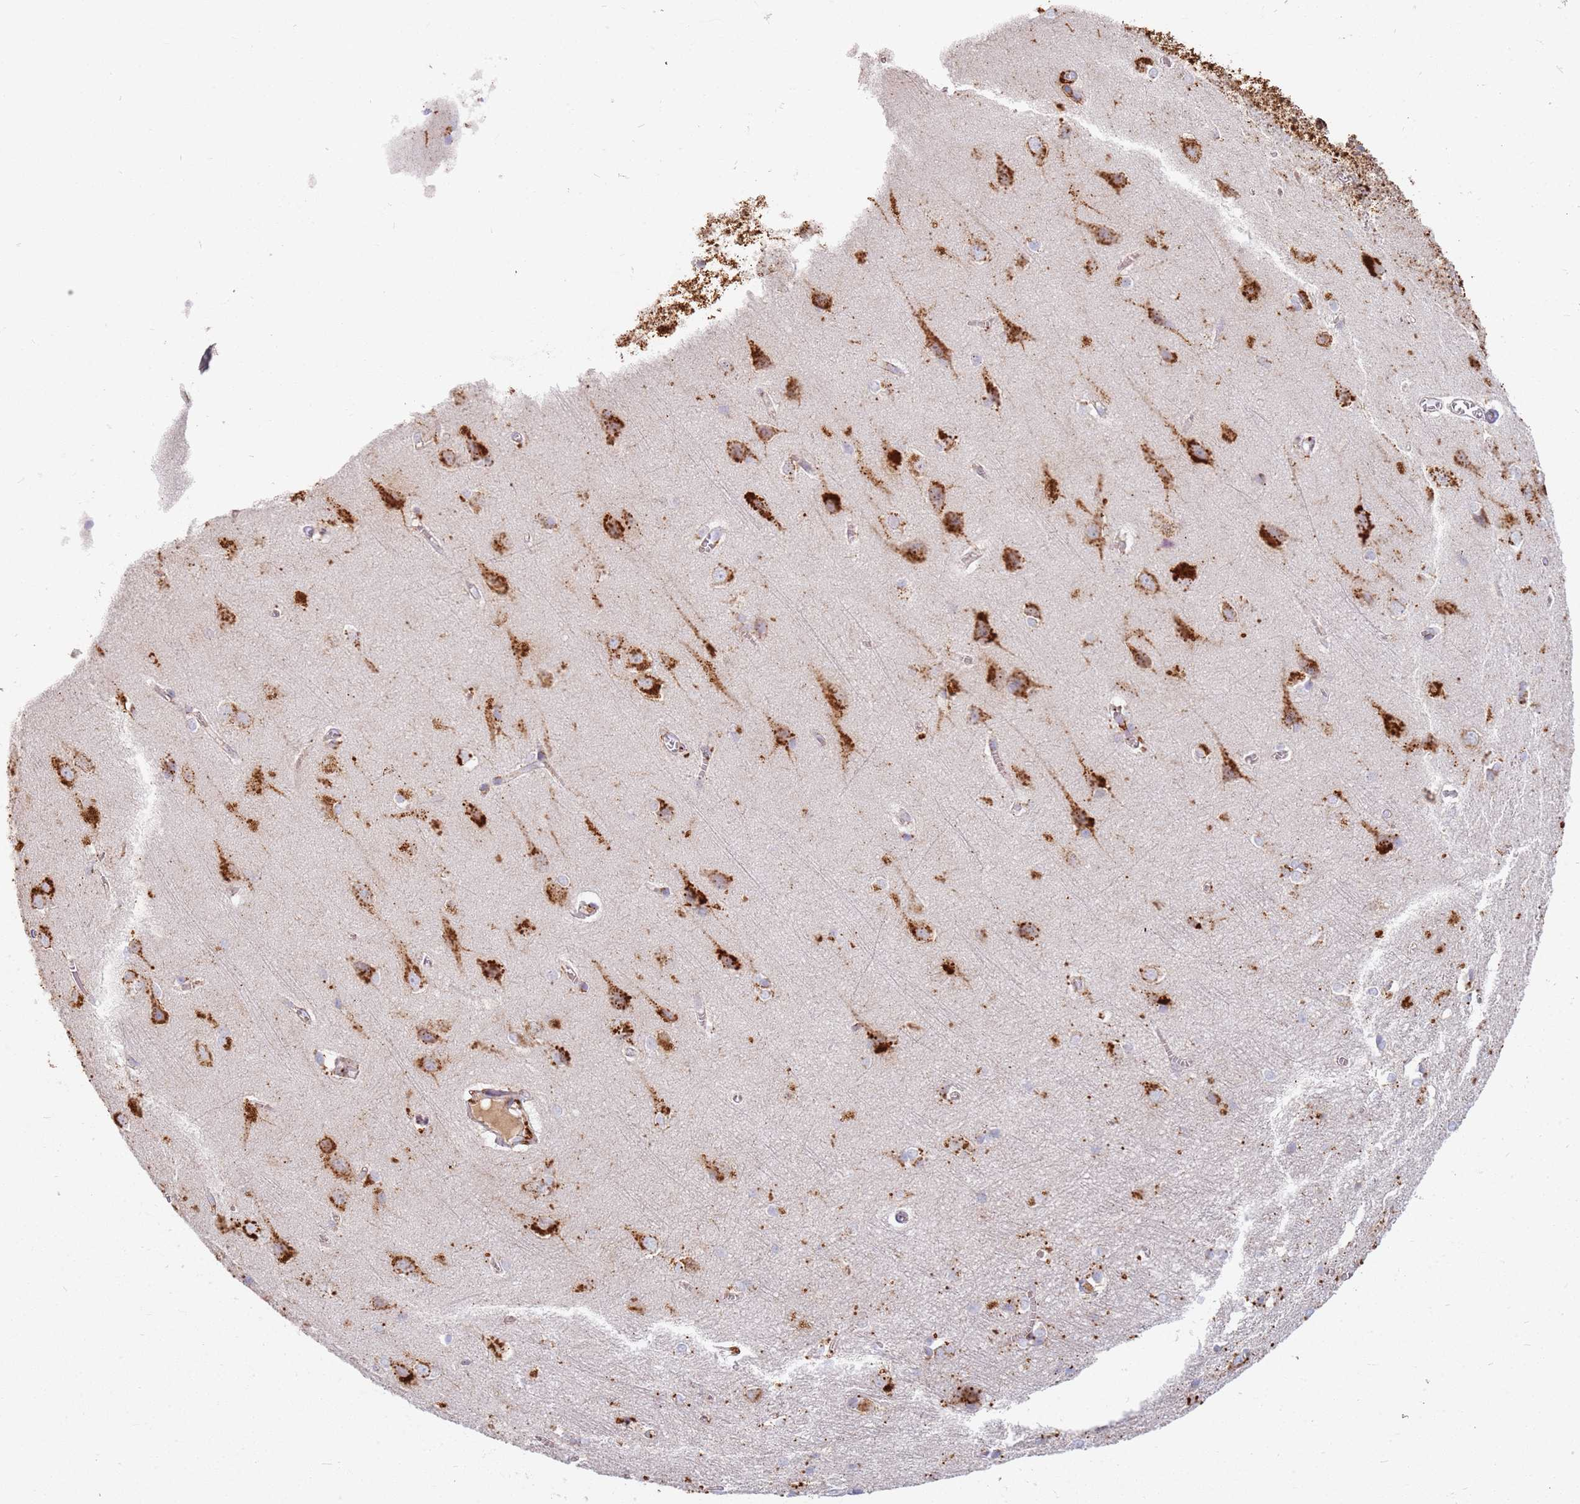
{"staining": {"intensity": "weak", "quantity": ">75%", "location": "cytoplasmic/membranous"}, "tissue": "cerebral cortex", "cell_type": "Endothelial cells", "image_type": "normal", "snomed": [{"axis": "morphology", "description": "Normal tissue, NOS"}, {"axis": "topography", "description": "Cerebral cortex"}], "caption": "Cerebral cortex stained with IHC shows weak cytoplasmic/membranous staining in approximately >75% of endothelial cells. (DAB IHC, brown staining for protein, blue staining for nuclei).", "gene": "TMEM229B", "patient": {"sex": "male", "age": 37}}